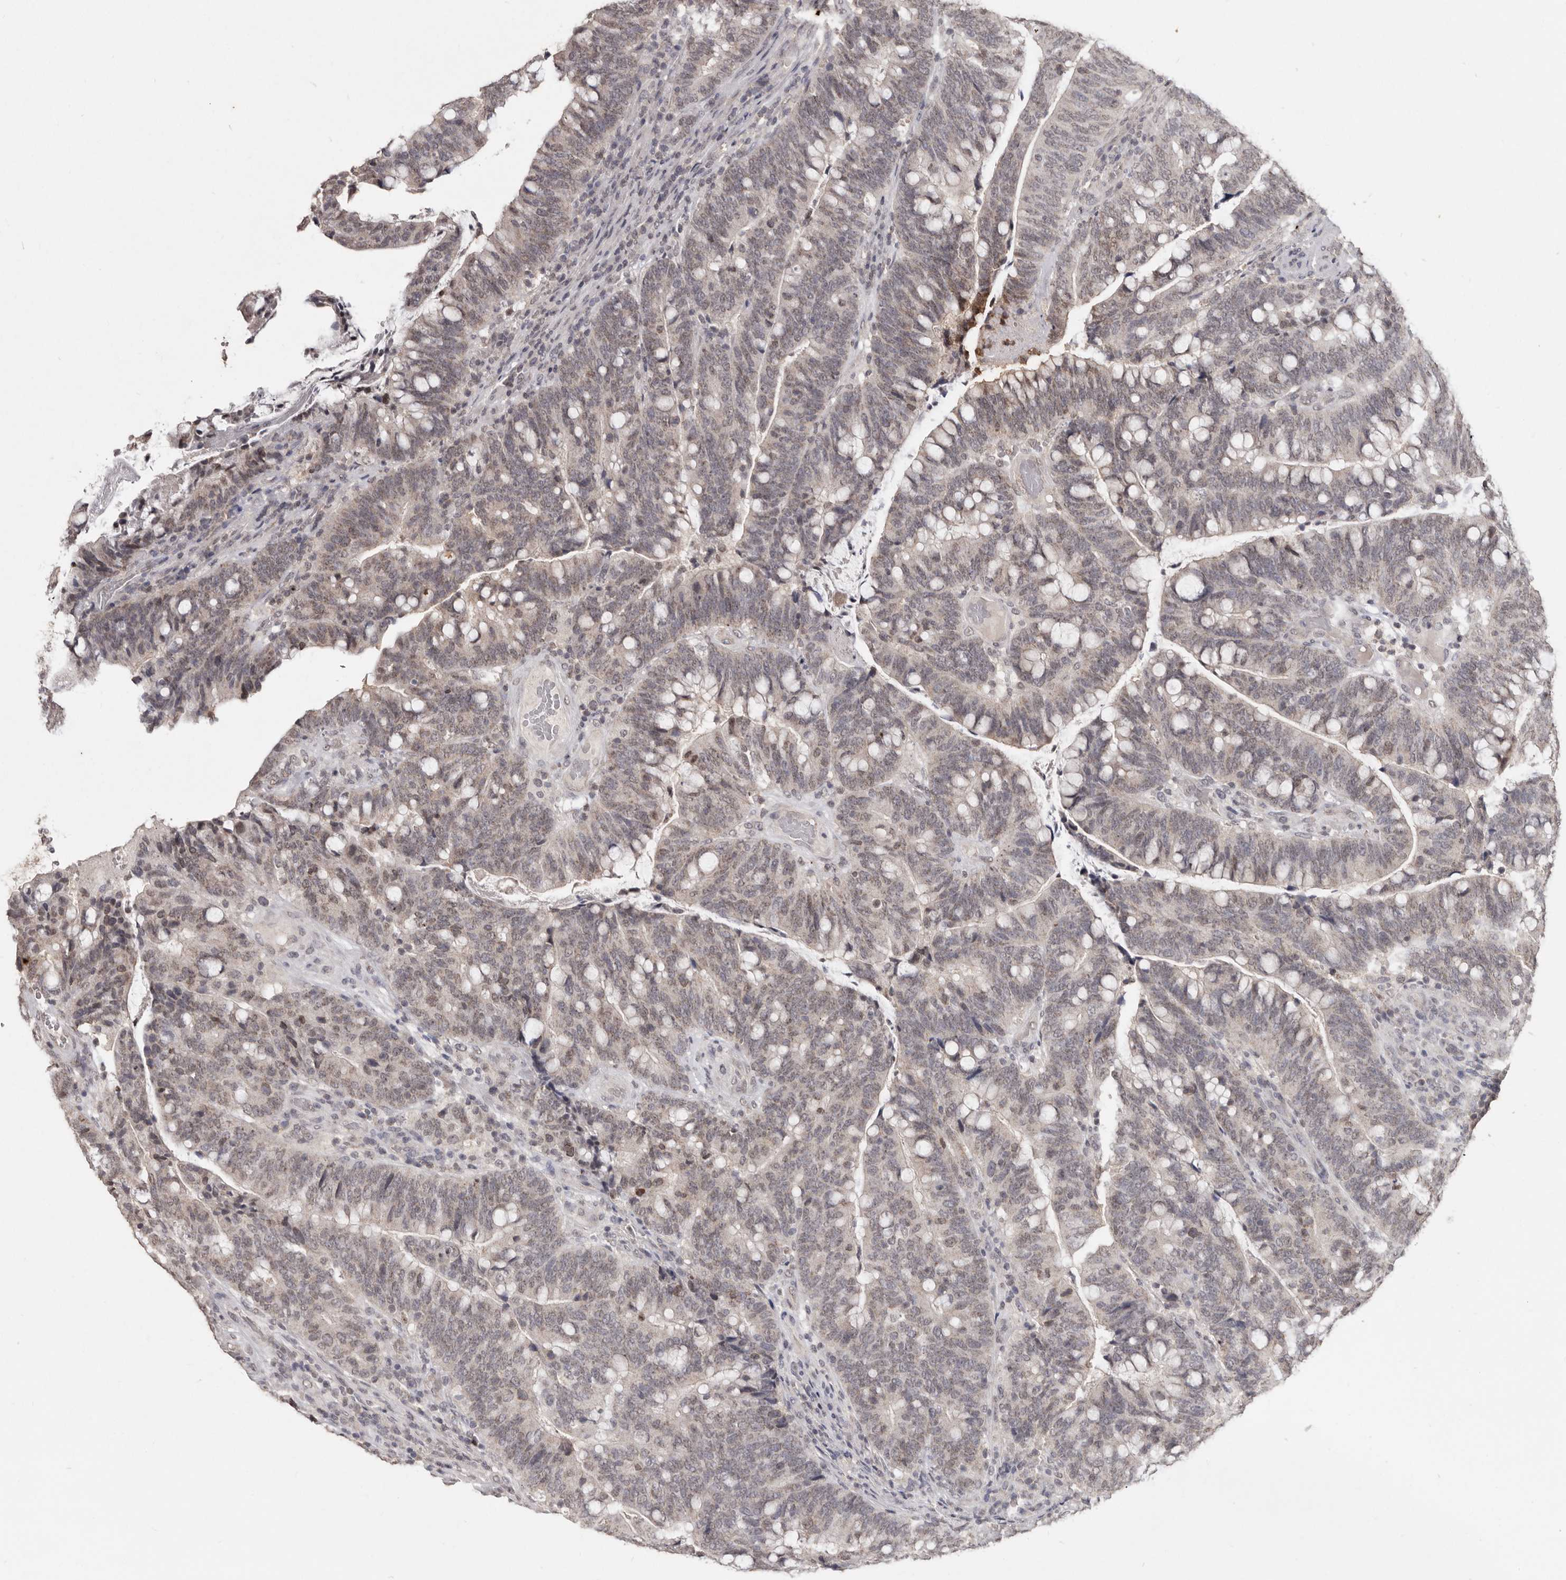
{"staining": {"intensity": "weak", "quantity": "25%-75%", "location": "nuclear"}, "tissue": "colorectal cancer", "cell_type": "Tumor cells", "image_type": "cancer", "snomed": [{"axis": "morphology", "description": "Adenocarcinoma, NOS"}, {"axis": "topography", "description": "Colon"}], "caption": "Immunohistochemical staining of adenocarcinoma (colorectal) exhibits low levels of weak nuclear protein staining in approximately 25%-75% of tumor cells. Immunohistochemistry (ihc) stains the protein of interest in brown and the nuclei are stained blue.", "gene": "LINGO2", "patient": {"sex": "female", "age": 66}}